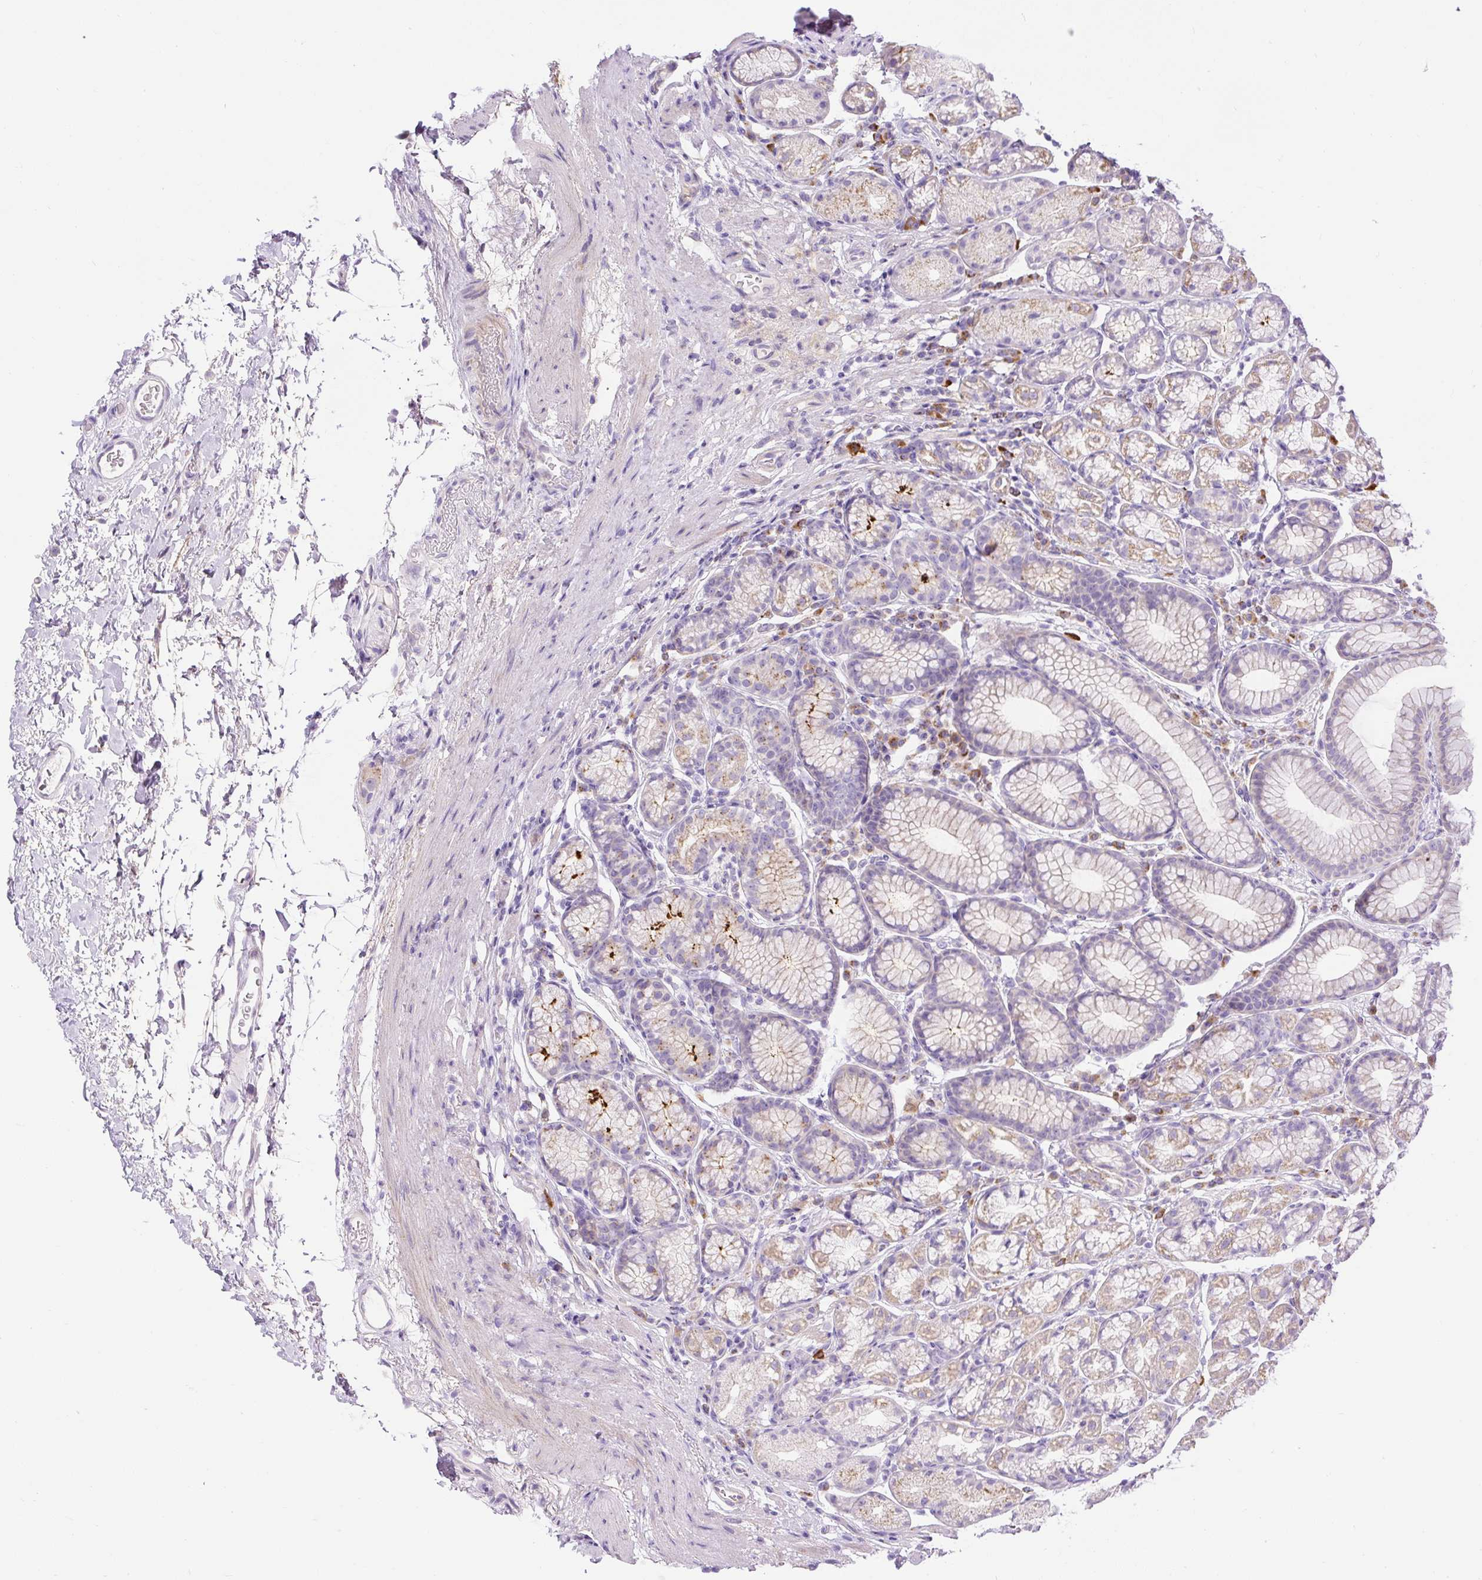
{"staining": {"intensity": "weak", "quantity": "<25%", "location": "cytoplasmic/membranous"}, "tissue": "stomach", "cell_type": "Glandular cells", "image_type": "normal", "snomed": [{"axis": "morphology", "description": "Normal tissue, NOS"}, {"axis": "topography", "description": "Stomach, lower"}], "caption": "The micrograph exhibits no significant expression in glandular cells of stomach.", "gene": "CFAP47", "patient": {"sex": "male", "age": 67}}